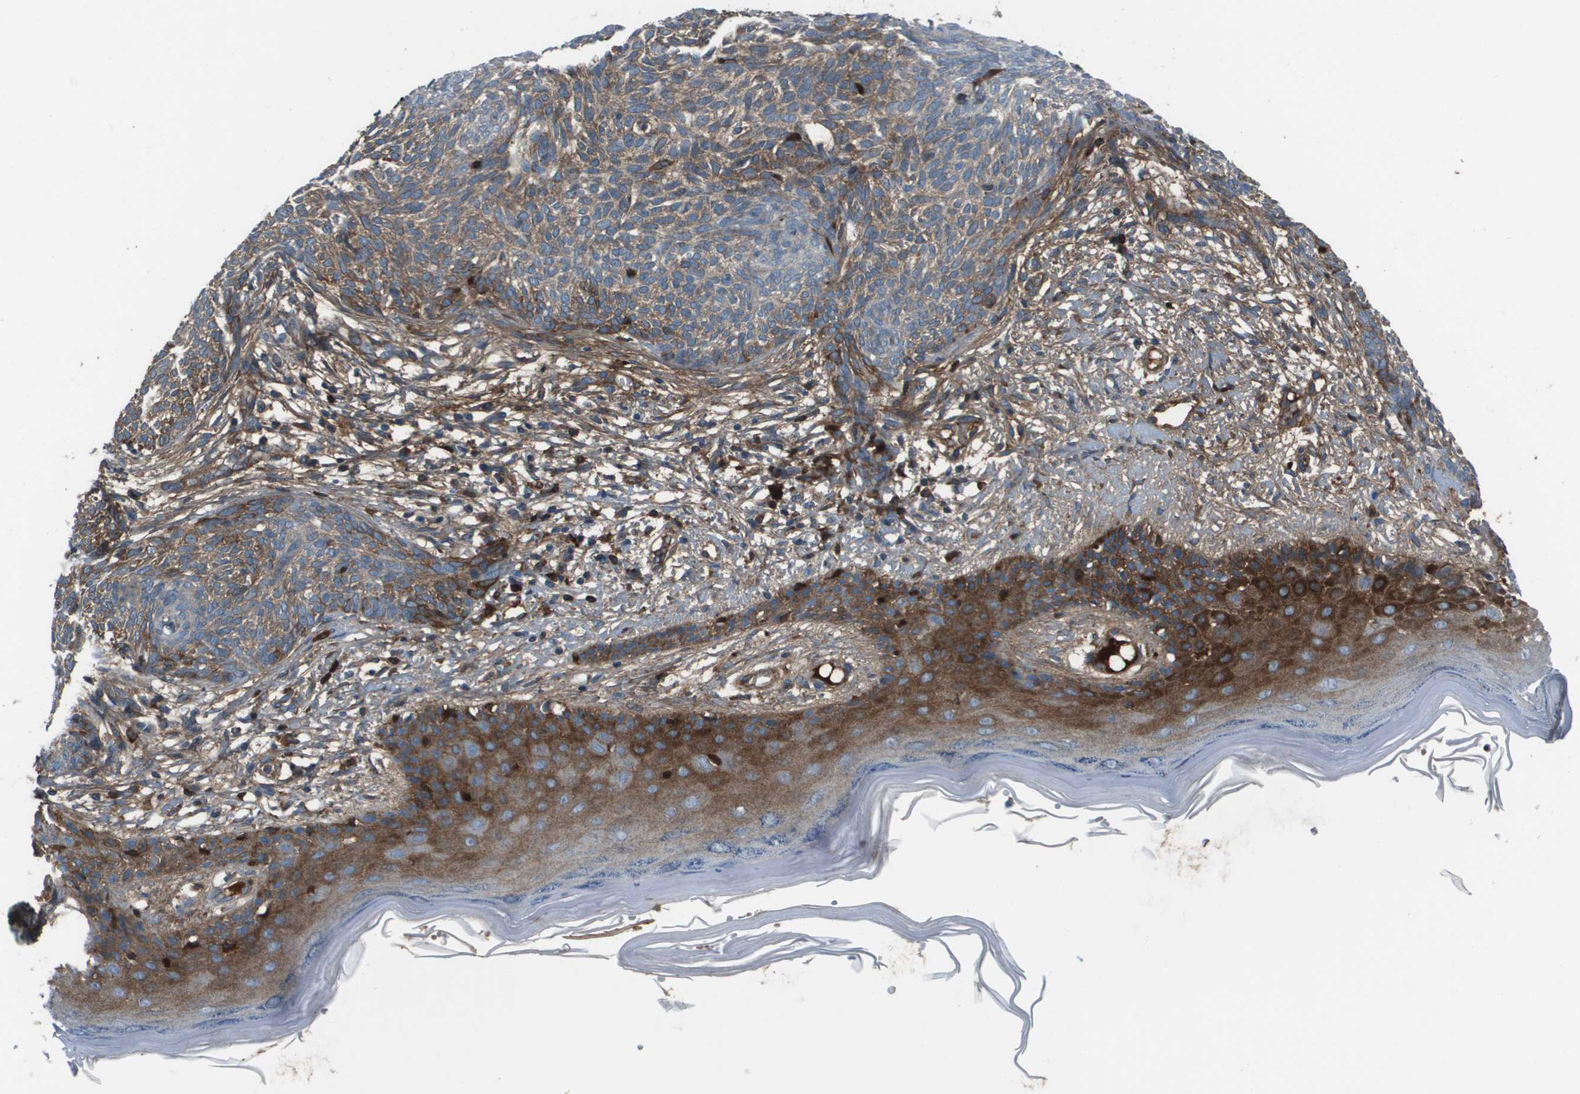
{"staining": {"intensity": "moderate", "quantity": "25%-75%", "location": "cytoplasmic/membranous"}, "tissue": "skin cancer", "cell_type": "Tumor cells", "image_type": "cancer", "snomed": [{"axis": "morphology", "description": "Basal cell carcinoma"}, {"axis": "topography", "description": "Skin"}], "caption": "Immunohistochemistry (DAB (3,3'-diaminobenzidine)) staining of skin cancer (basal cell carcinoma) reveals moderate cytoplasmic/membranous protein expression in approximately 25%-75% of tumor cells. The staining is performed using DAB (3,3'-diaminobenzidine) brown chromogen to label protein expression. The nuclei are counter-stained blue using hematoxylin.", "gene": "PCOLCE", "patient": {"sex": "female", "age": 59}}